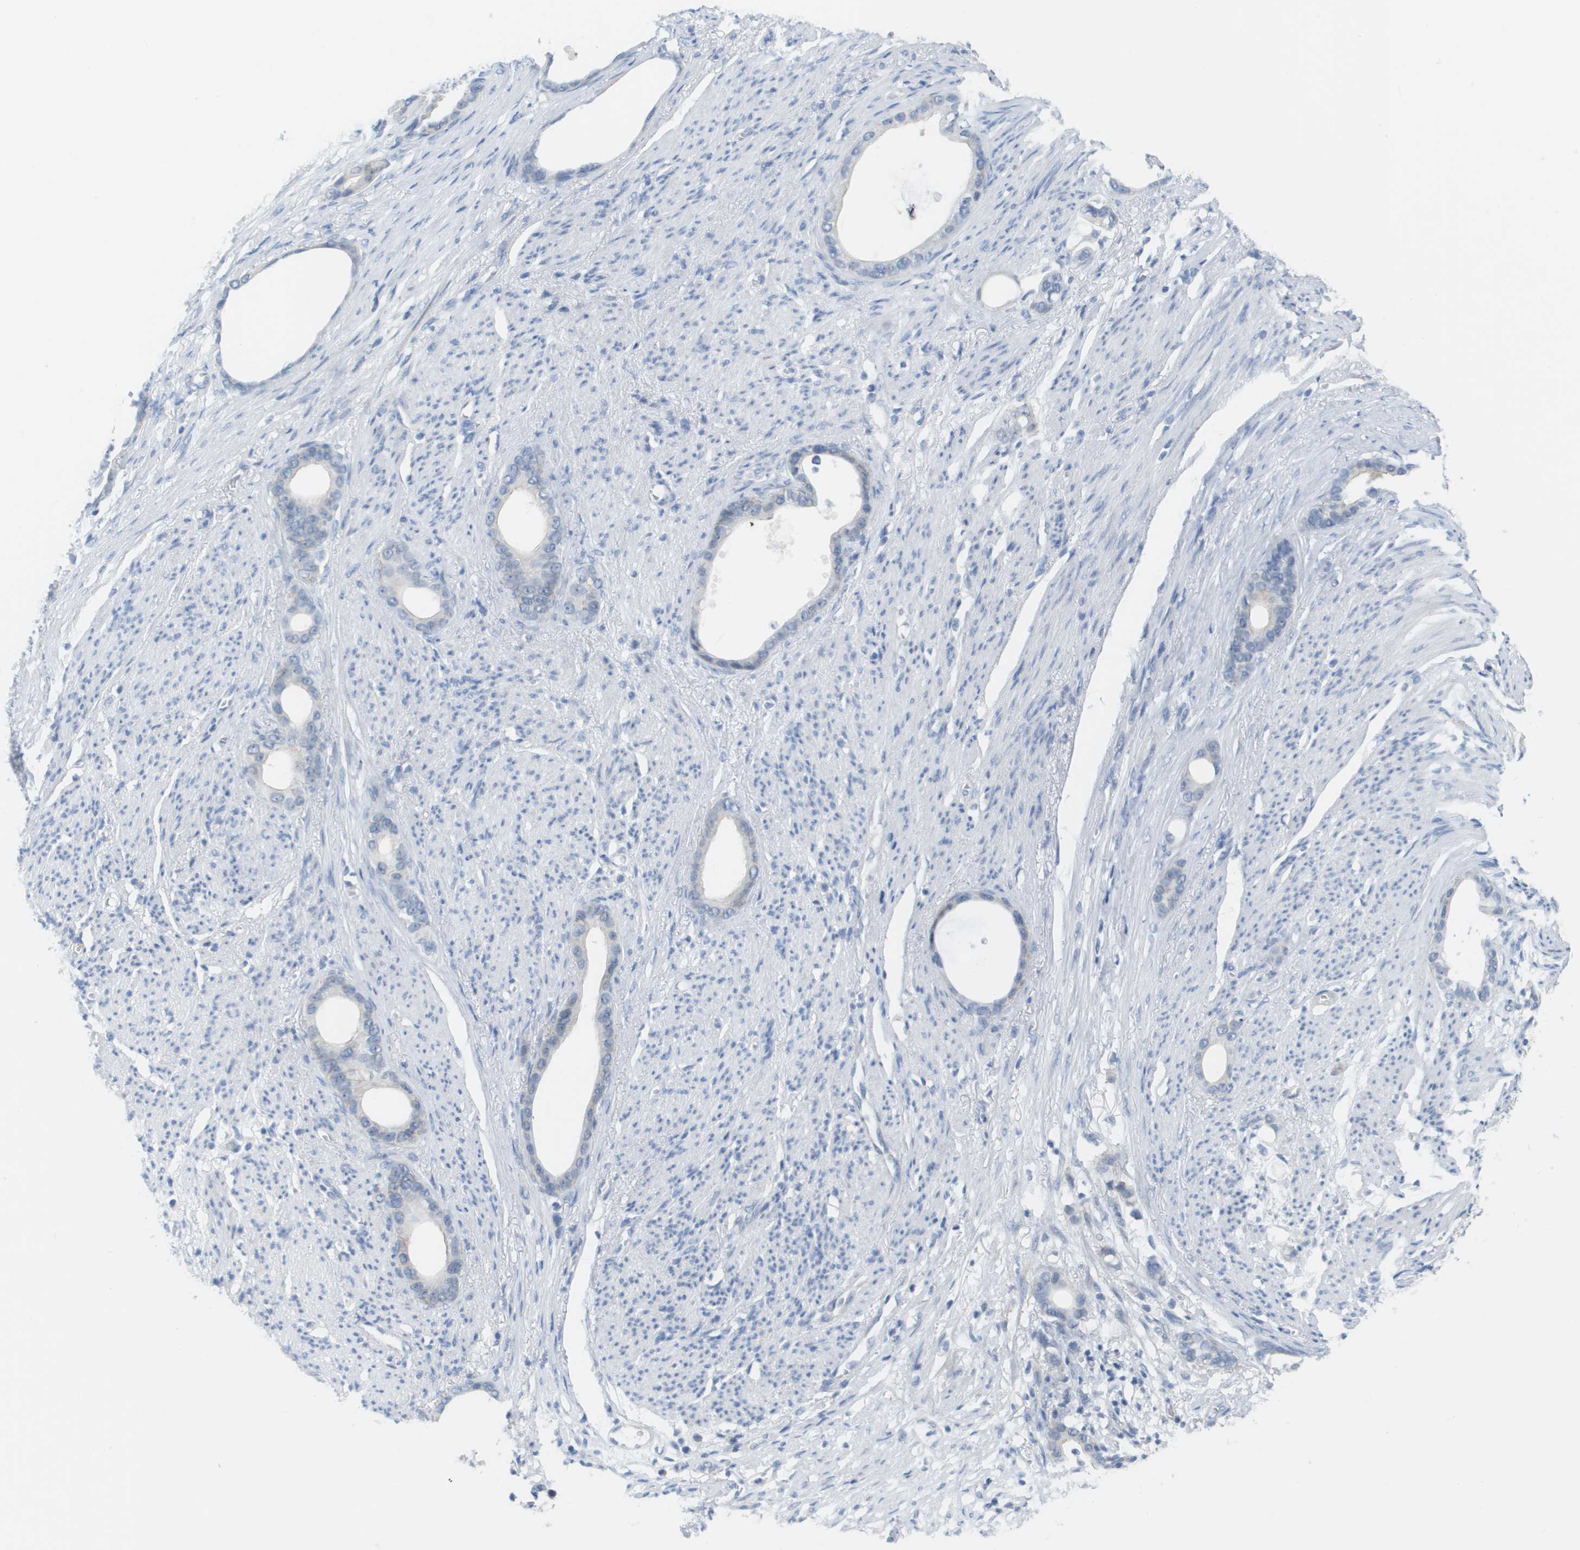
{"staining": {"intensity": "weak", "quantity": "<25%", "location": "cytoplasmic/membranous"}, "tissue": "stomach cancer", "cell_type": "Tumor cells", "image_type": "cancer", "snomed": [{"axis": "morphology", "description": "Adenocarcinoma, NOS"}, {"axis": "topography", "description": "Stomach"}], "caption": "High power microscopy histopathology image of an IHC histopathology image of stomach cancer, revealing no significant staining in tumor cells.", "gene": "PDE4A", "patient": {"sex": "female", "age": 75}}